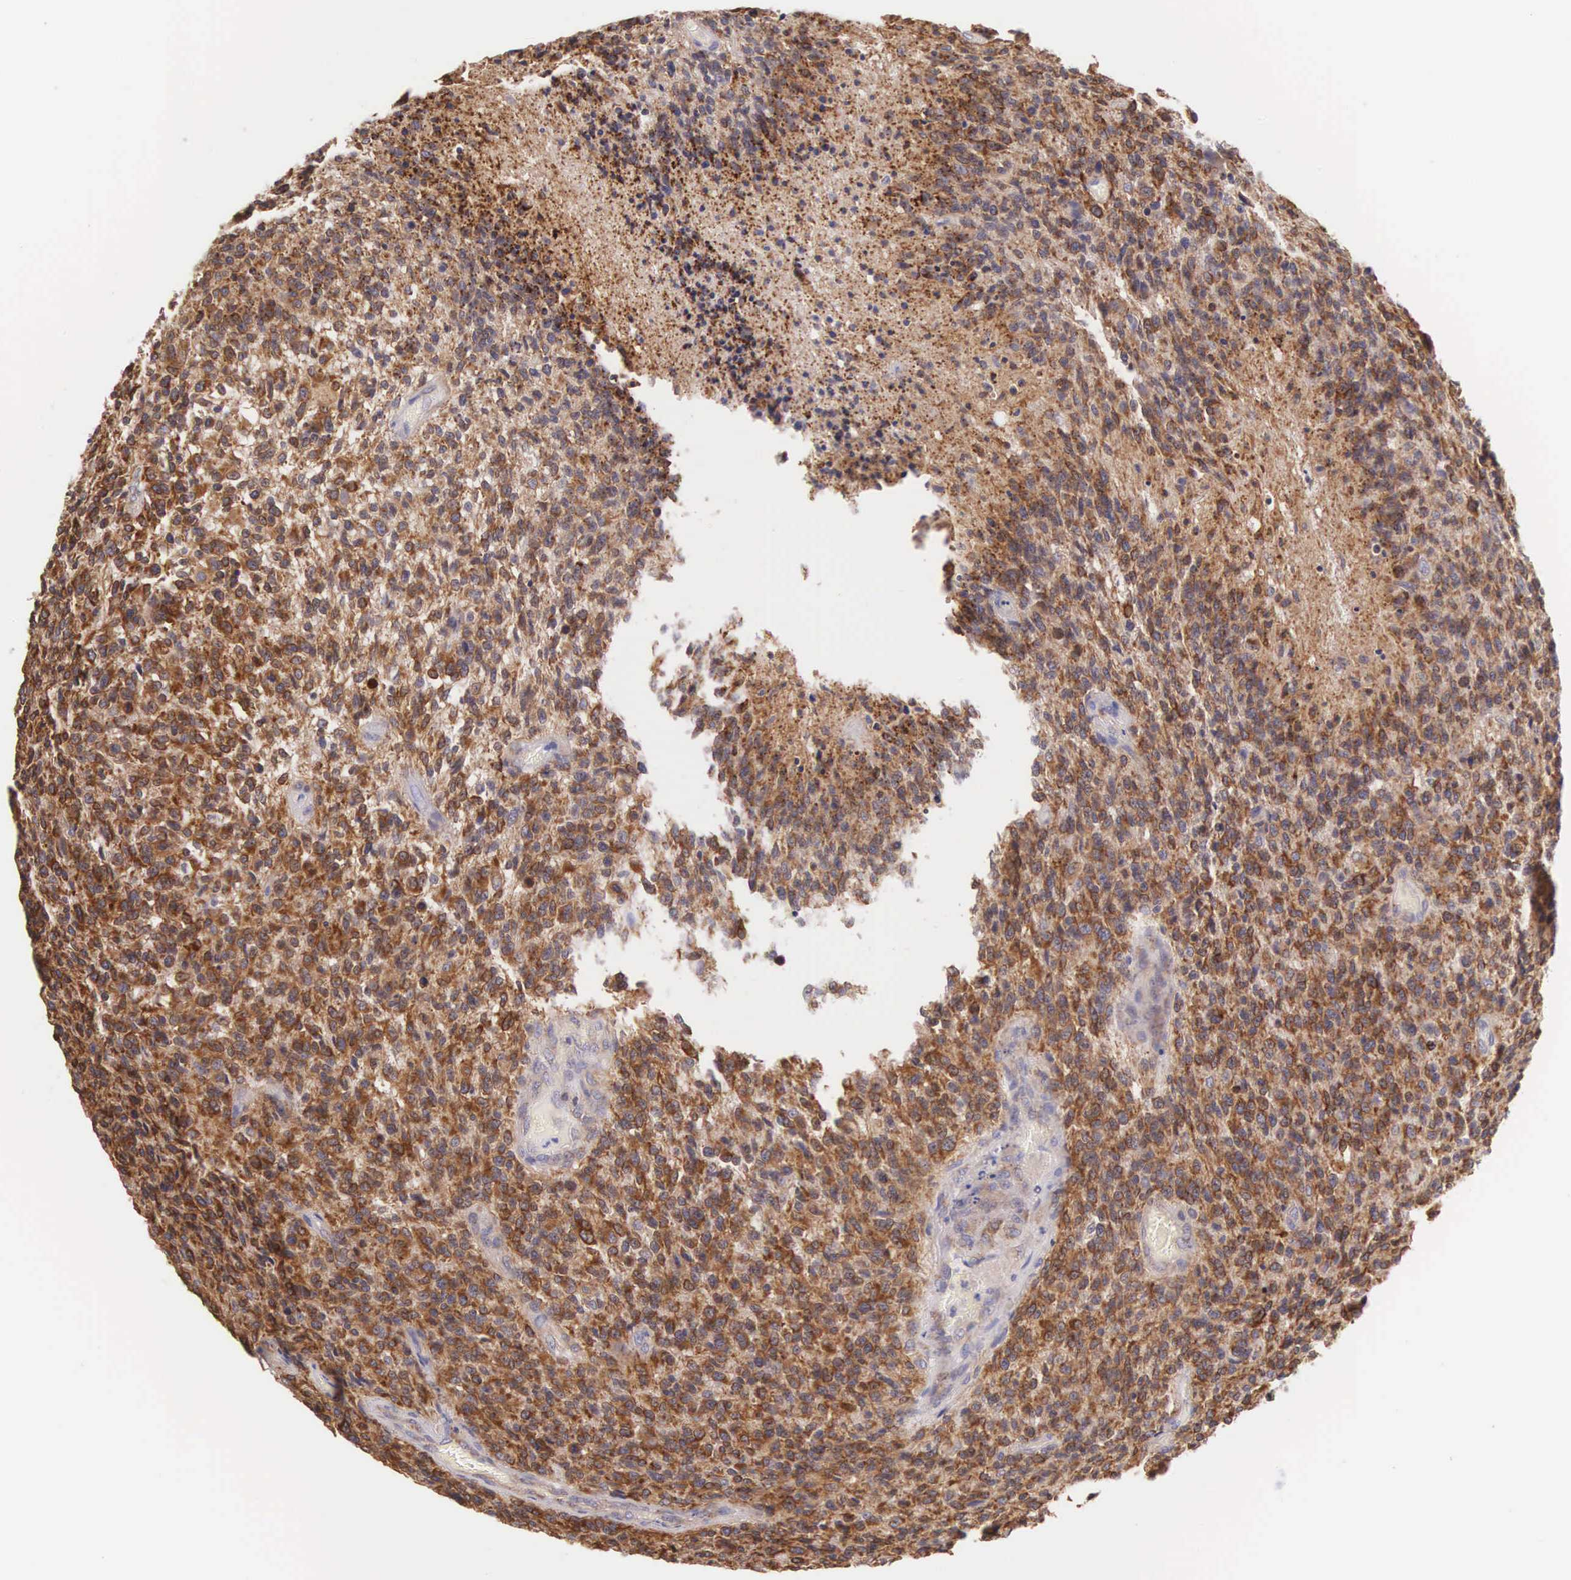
{"staining": {"intensity": "strong", "quantity": "25%-75%", "location": "cytoplasmic/membranous"}, "tissue": "glioma", "cell_type": "Tumor cells", "image_type": "cancer", "snomed": [{"axis": "morphology", "description": "Glioma, malignant, High grade"}, {"axis": "topography", "description": "Brain"}], "caption": "Immunohistochemical staining of malignant glioma (high-grade) exhibits high levels of strong cytoplasmic/membranous protein expression in approximately 25%-75% of tumor cells.", "gene": "NSDHL", "patient": {"sex": "male", "age": 36}}